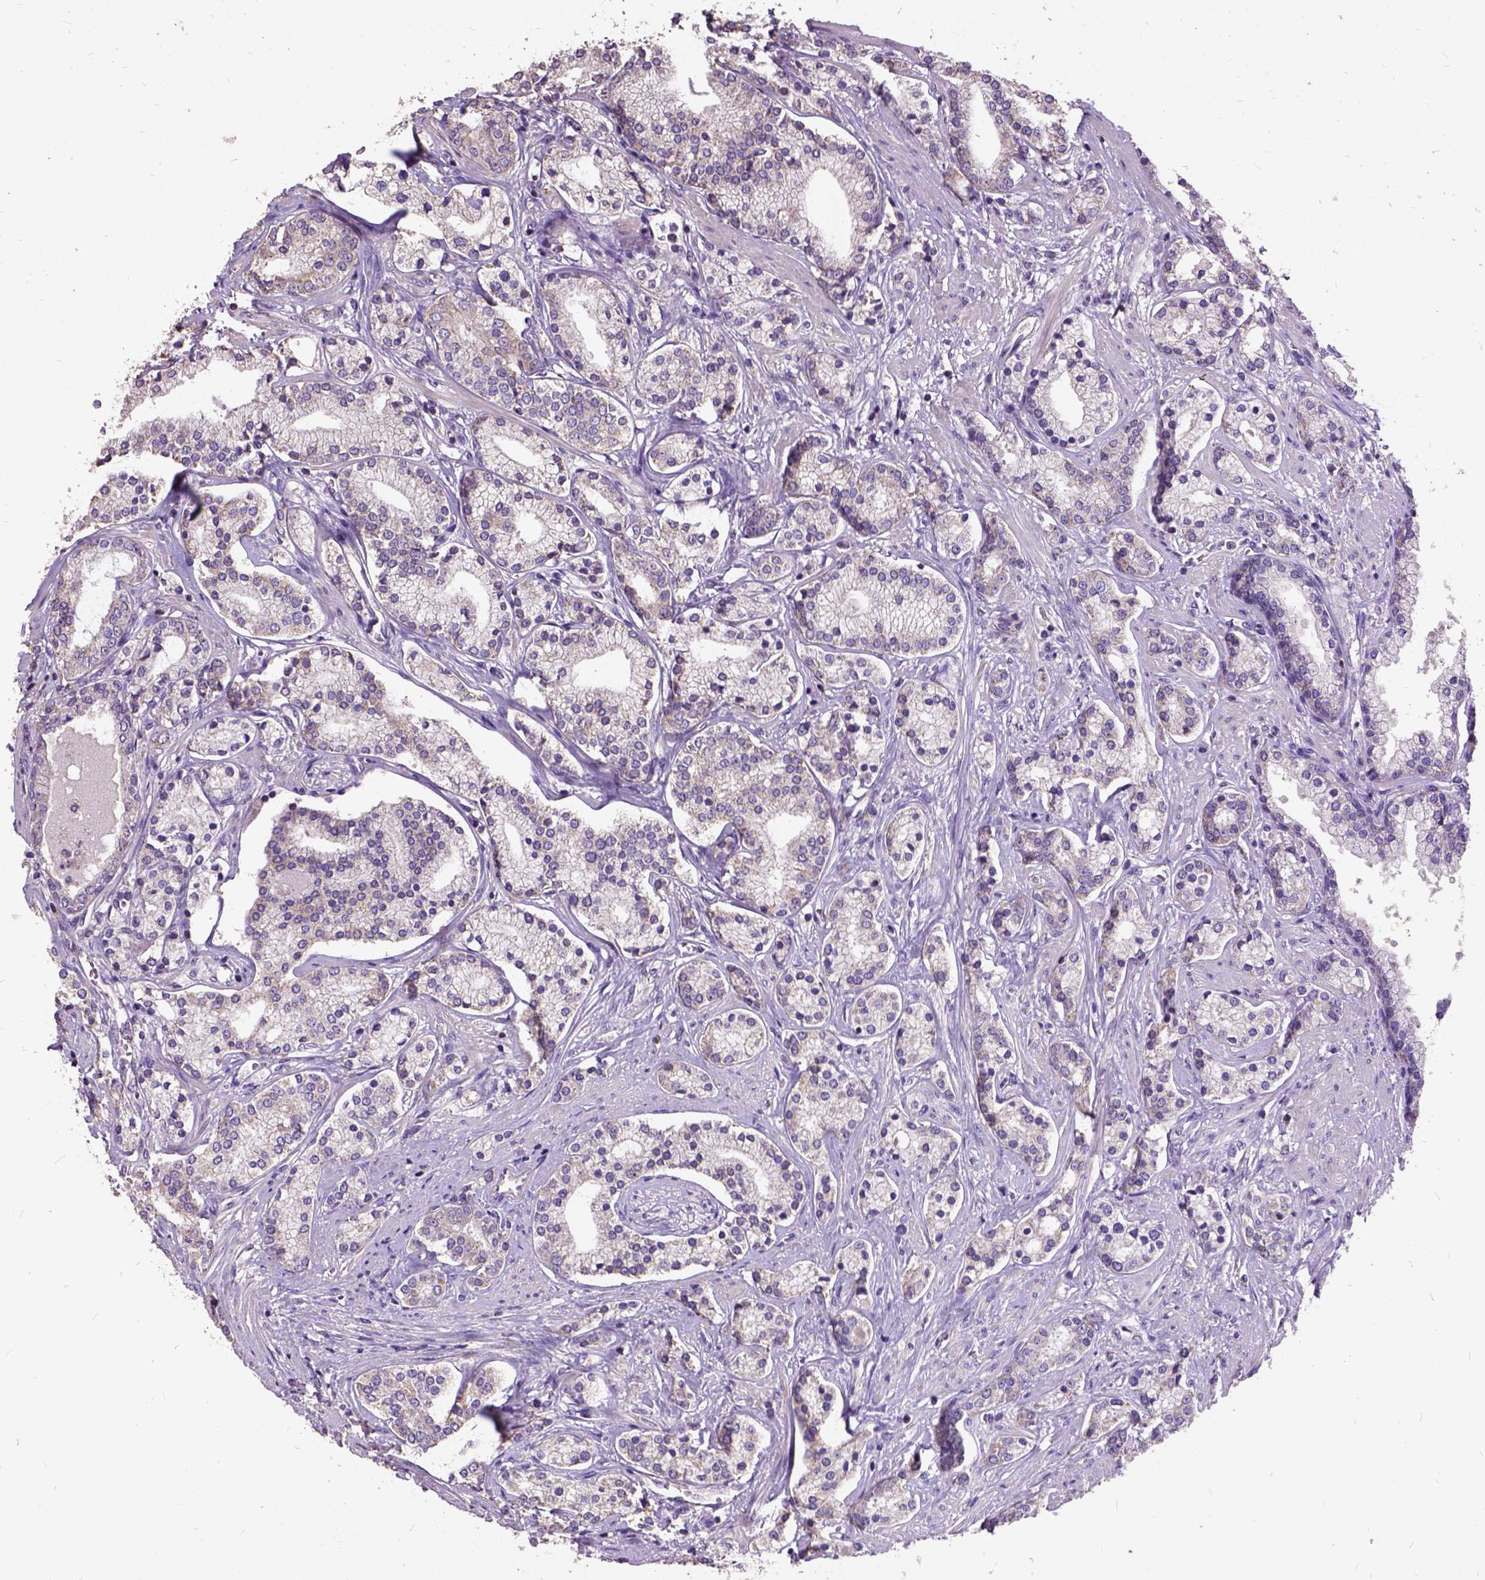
{"staining": {"intensity": "weak", "quantity": "25%-75%", "location": "cytoplasmic/membranous"}, "tissue": "prostate cancer", "cell_type": "Tumor cells", "image_type": "cancer", "snomed": [{"axis": "morphology", "description": "Adenocarcinoma, High grade"}, {"axis": "topography", "description": "Prostate"}], "caption": "Immunohistochemistry image of human prostate high-grade adenocarcinoma stained for a protein (brown), which exhibits low levels of weak cytoplasmic/membranous staining in approximately 25%-75% of tumor cells.", "gene": "DQX1", "patient": {"sex": "male", "age": 58}}